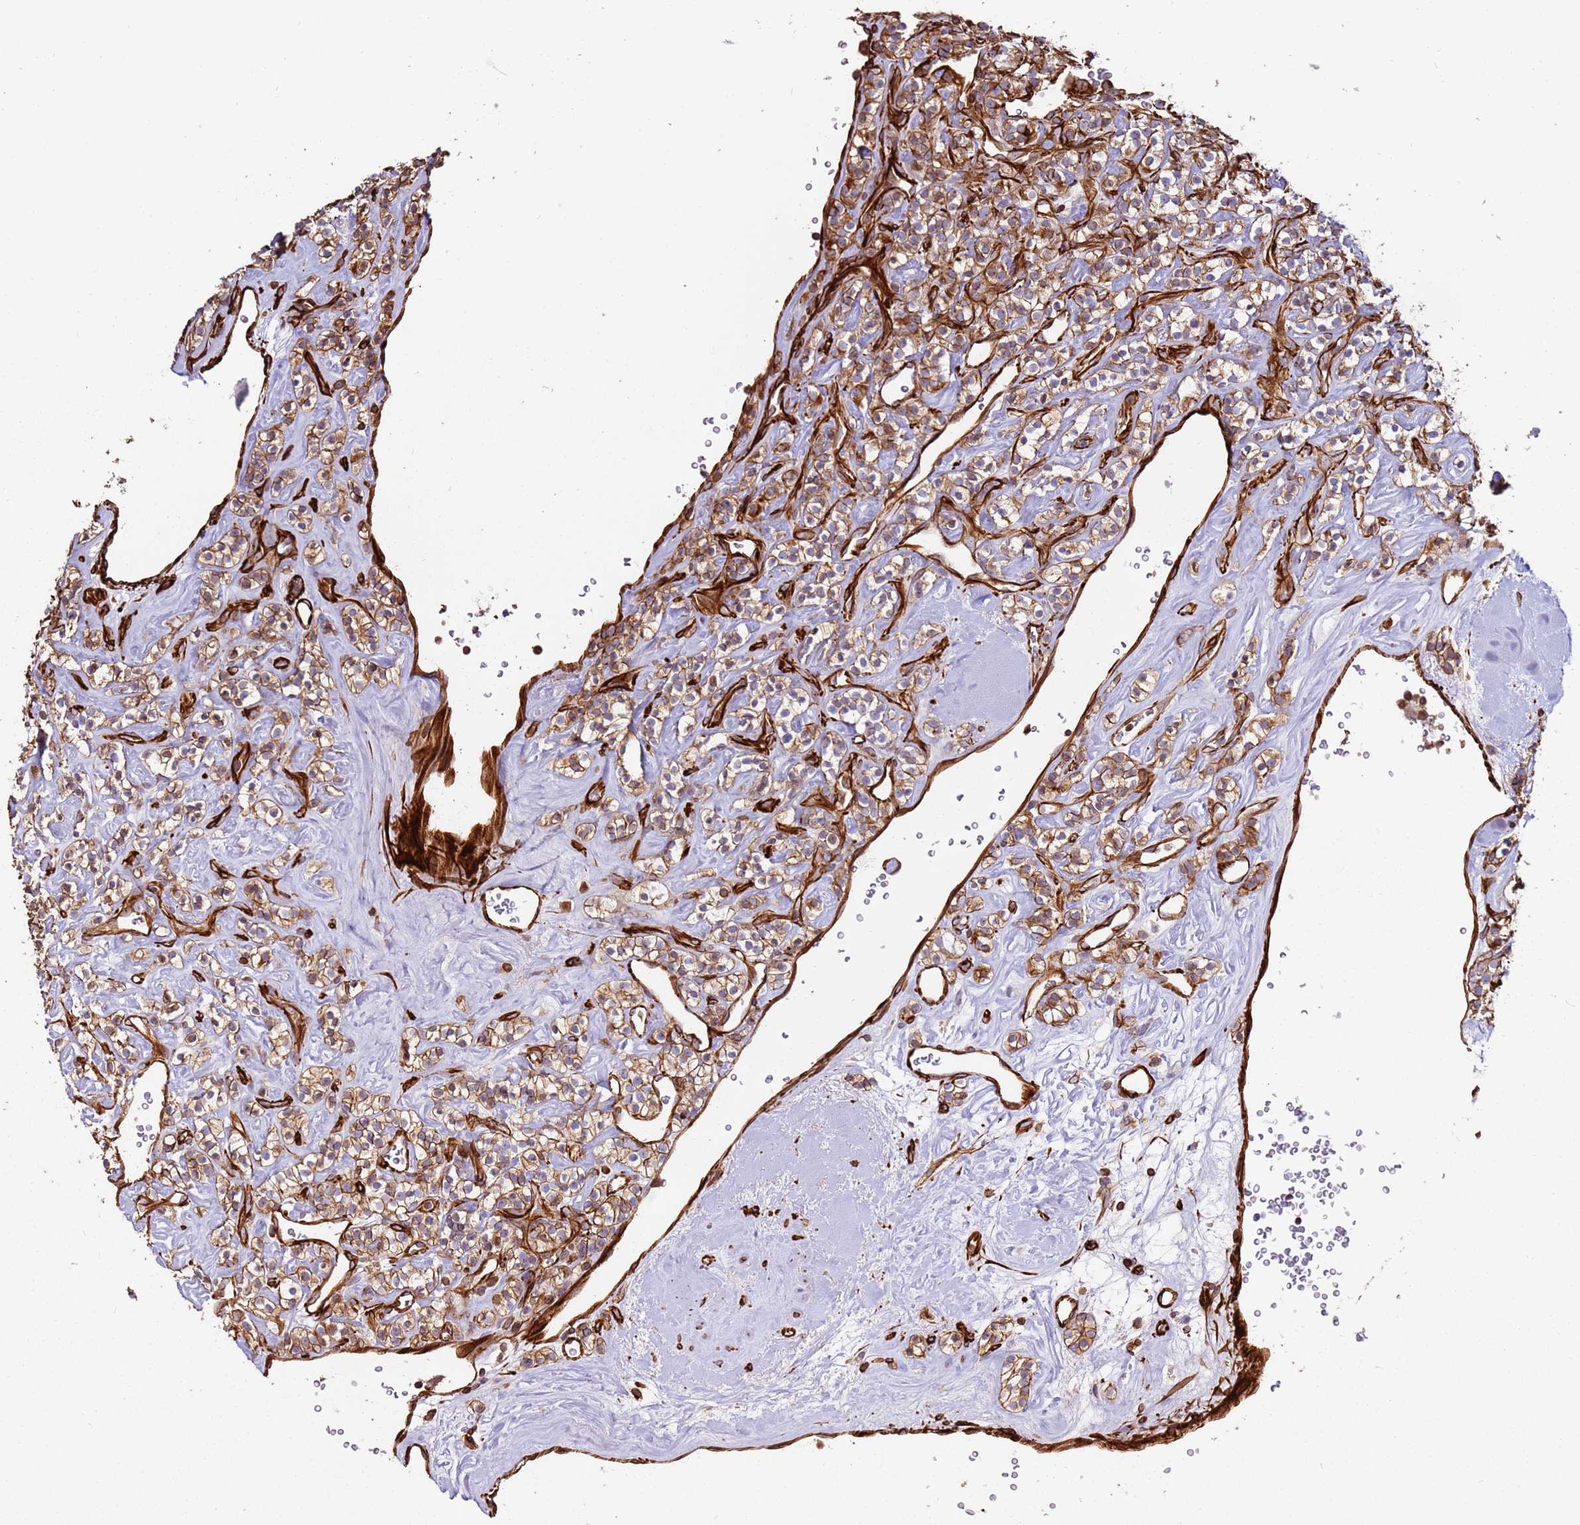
{"staining": {"intensity": "moderate", "quantity": ">75%", "location": "cytoplasmic/membranous"}, "tissue": "renal cancer", "cell_type": "Tumor cells", "image_type": "cancer", "snomed": [{"axis": "morphology", "description": "Adenocarcinoma, NOS"}, {"axis": "topography", "description": "Kidney"}], "caption": "Protein expression analysis of human renal cancer (adenocarcinoma) reveals moderate cytoplasmic/membranous expression in approximately >75% of tumor cells.", "gene": "MRGPRE", "patient": {"sex": "male", "age": 77}}